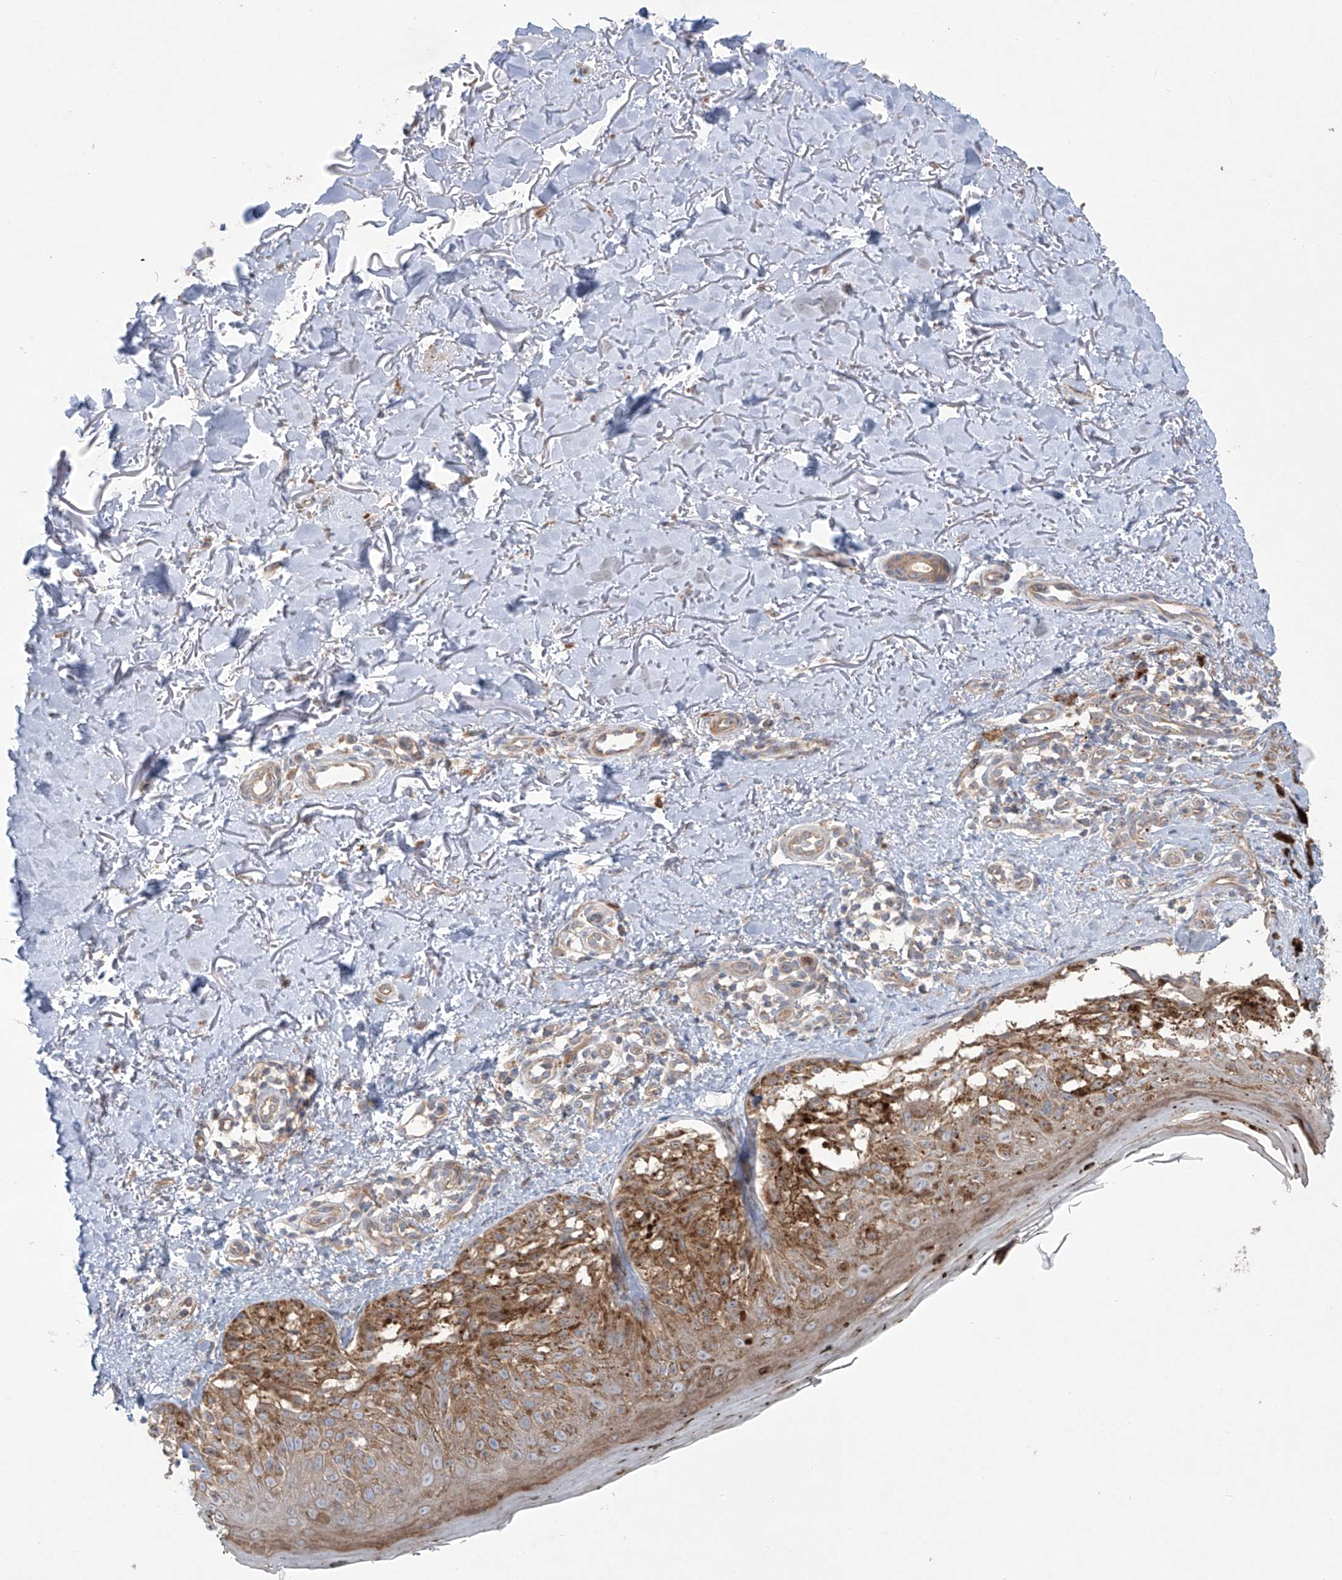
{"staining": {"intensity": "moderate", "quantity": ">75%", "location": "cytoplasmic/membranous"}, "tissue": "melanoma", "cell_type": "Tumor cells", "image_type": "cancer", "snomed": [{"axis": "morphology", "description": "Malignant melanoma, NOS"}, {"axis": "topography", "description": "Skin"}], "caption": "Moderate cytoplasmic/membranous protein staining is present in approximately >75% of tumor cells in melanoma.", "gene": "KLC4", "patient": {"sex": "female", "age": 50}}